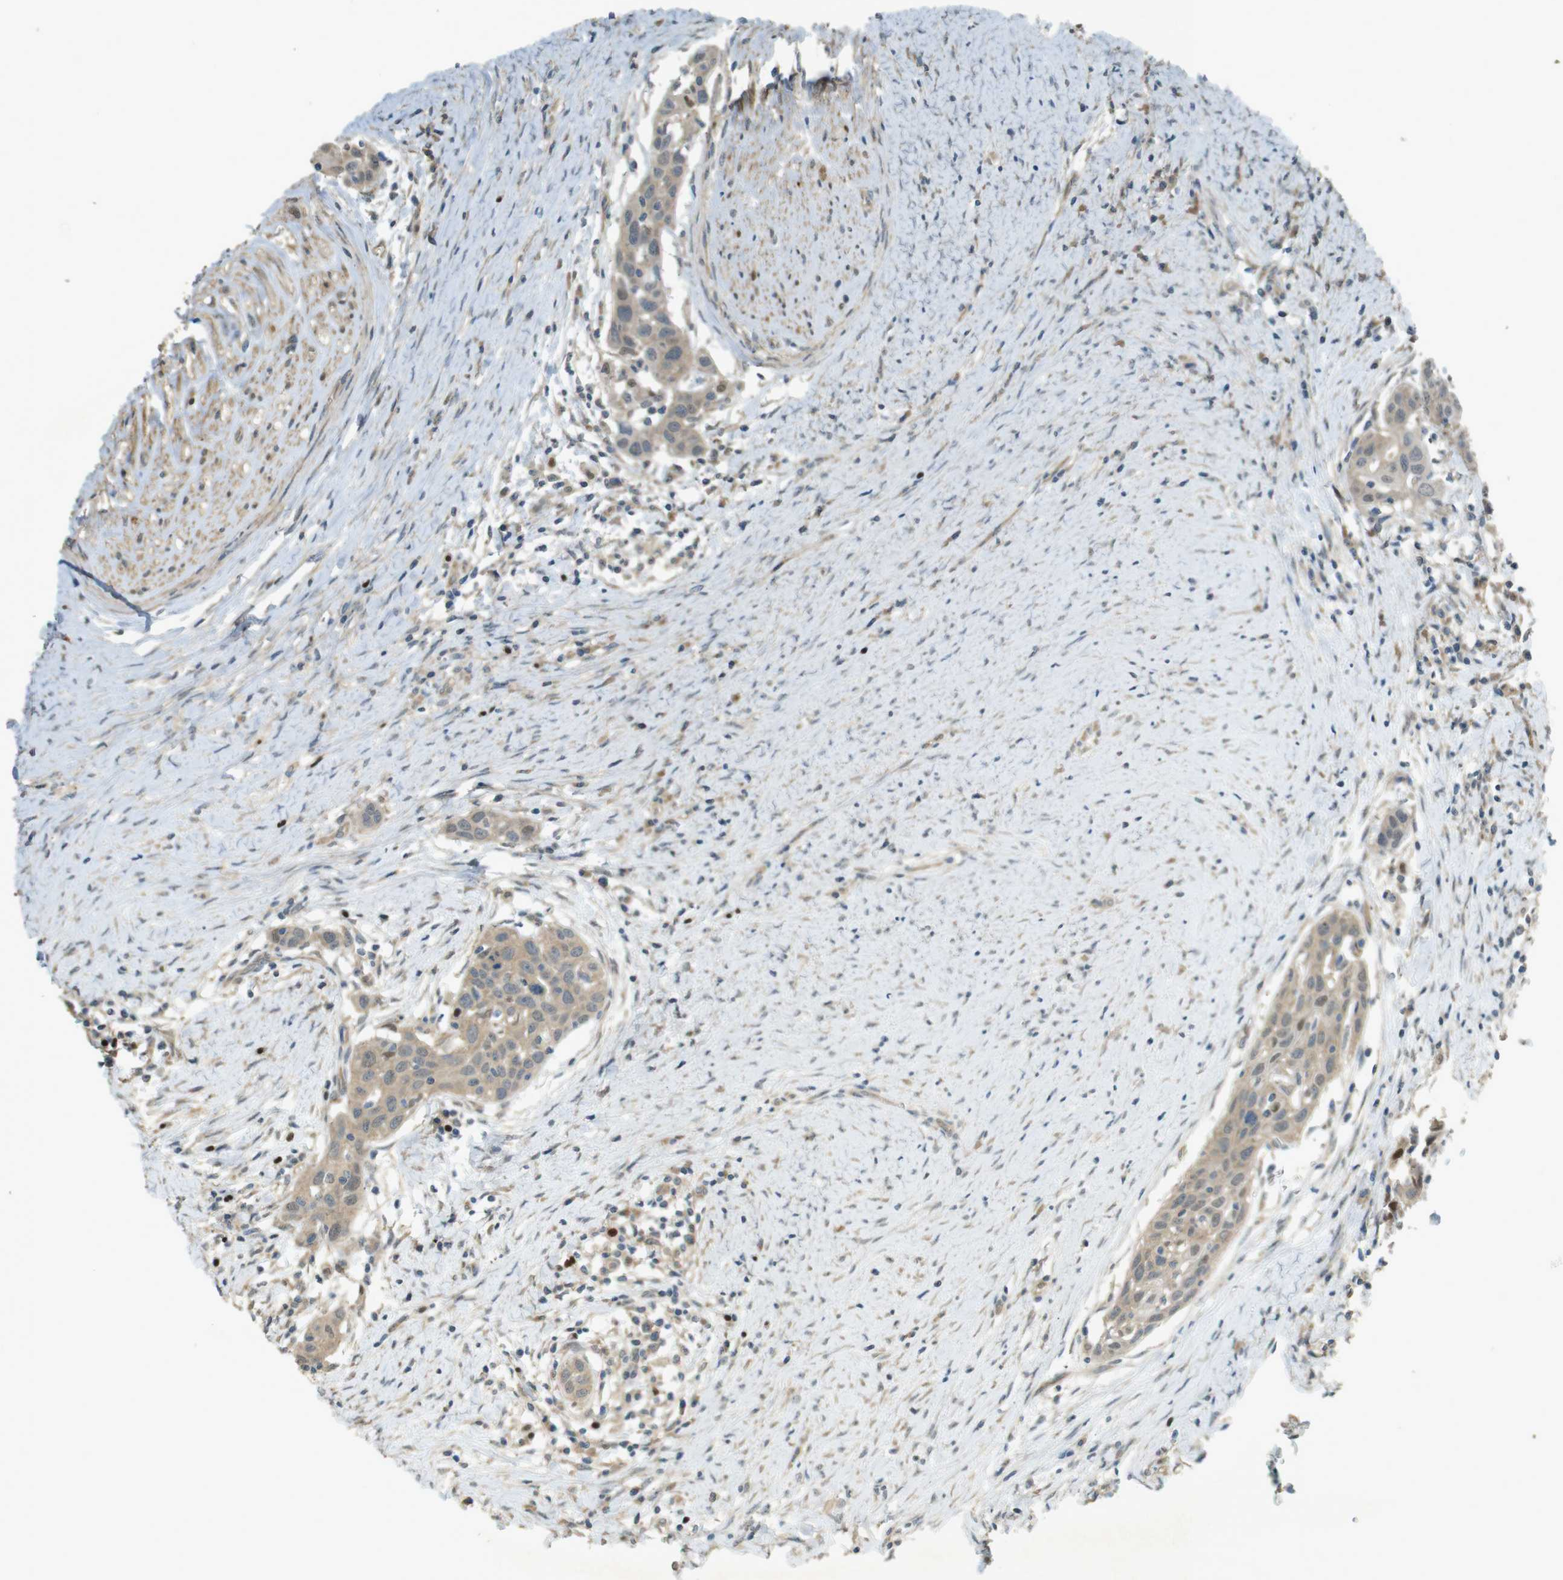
{"staining": {"intensity": "weak", "quantity": ">75%", "location": "cytoplasmic/membranous"}, "tissue": "head and neck cancer", "cell_type": "Tumor cells", "image_type": "cancer", "snomed": [{"axis": "morphology", "description": "Squamous cell carcinoma, NOS"}, {"axis": "topography", "description": "Oral tissue"}, {"axis": "topography", "description": "Head-Neck"}], "caption": "Approximately >75% of tumor cells in human head and neck squamous cell carcinoma show weak cytoplasmic/membranous protein staining as visualized by brown immunohistochemical staining.", "gene": "ZDHHC20", "patient": {"sex": "female", "age": 50}}